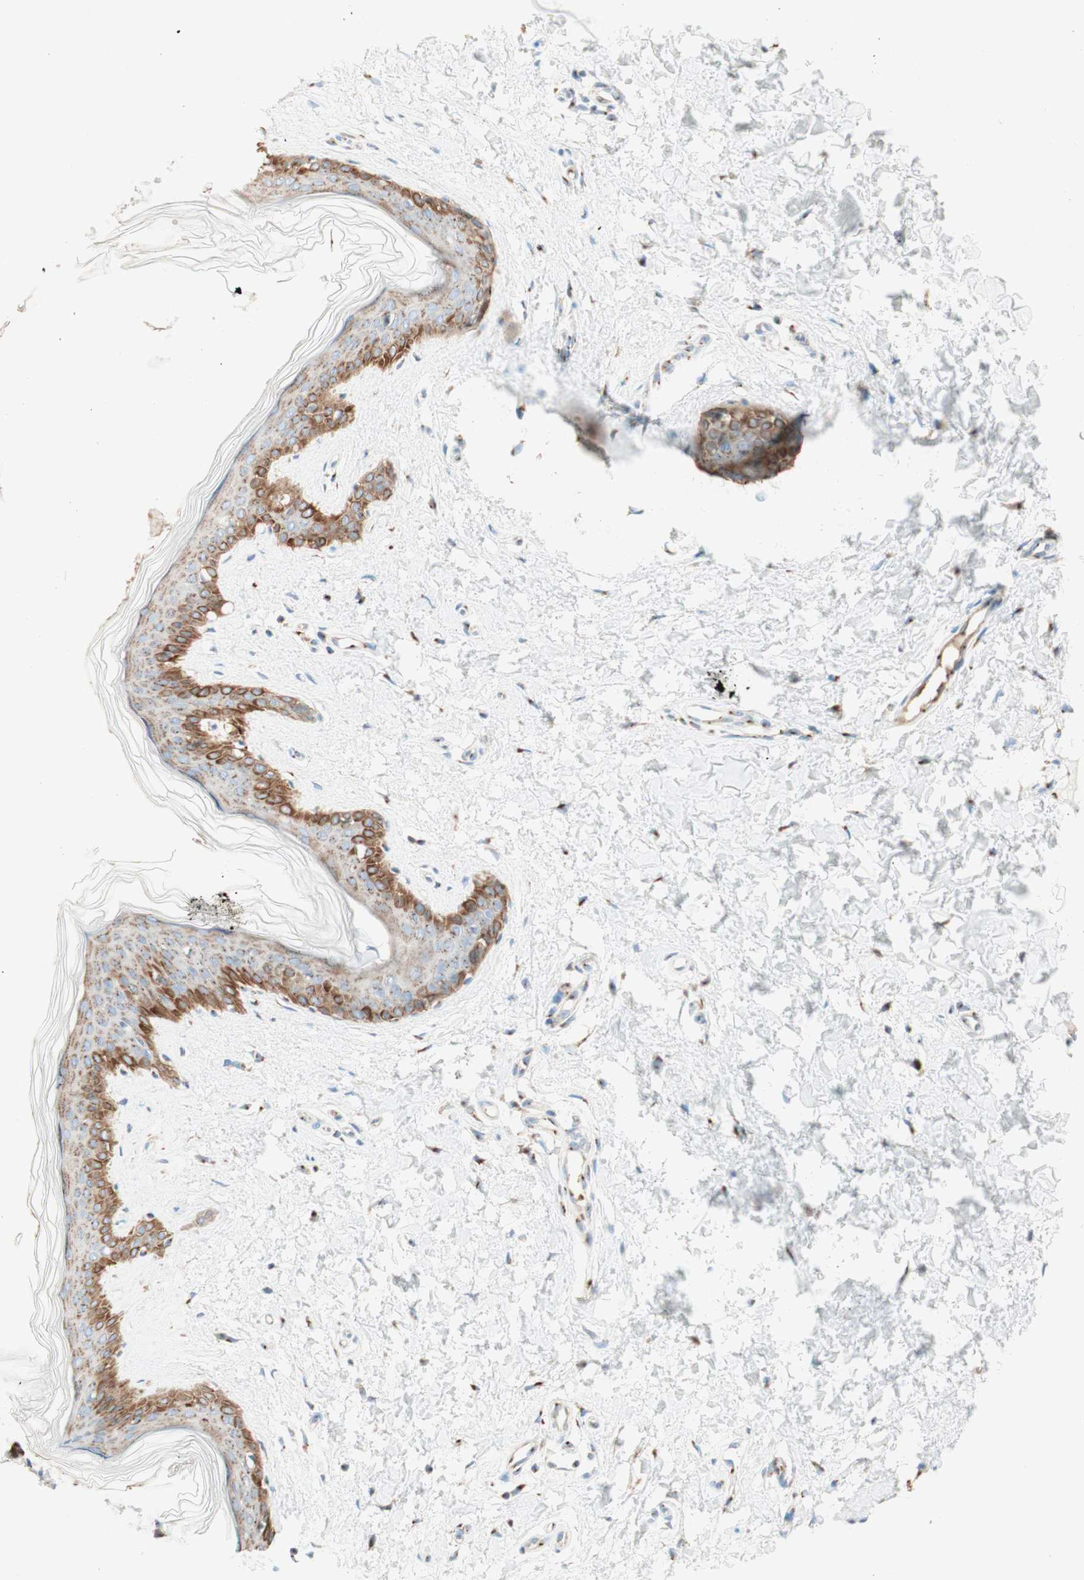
{"staining": {"intensity": "moderate", "quantity": ">75%", "location": "cytoplasmic/membranous"}, "tissue": "skin", "cell_type": "Fibroblasts", "image_type": "normal", "snomed": [{"axis": "morphology", "description": "Normal tissue, NOS"}, {"axis": "topography", "description": "Skin"}], "caption": "Fibroblasts reveal moderate cytoplasmic/membranous positivity in approximately >75% of cells in benign skin. (DAB (3,3'-diaminobenzidine) IHC with brightfield microscopy, high magnification).", "gene": "GOLGB1", "patient": {"sex": "female", "age": 41}}